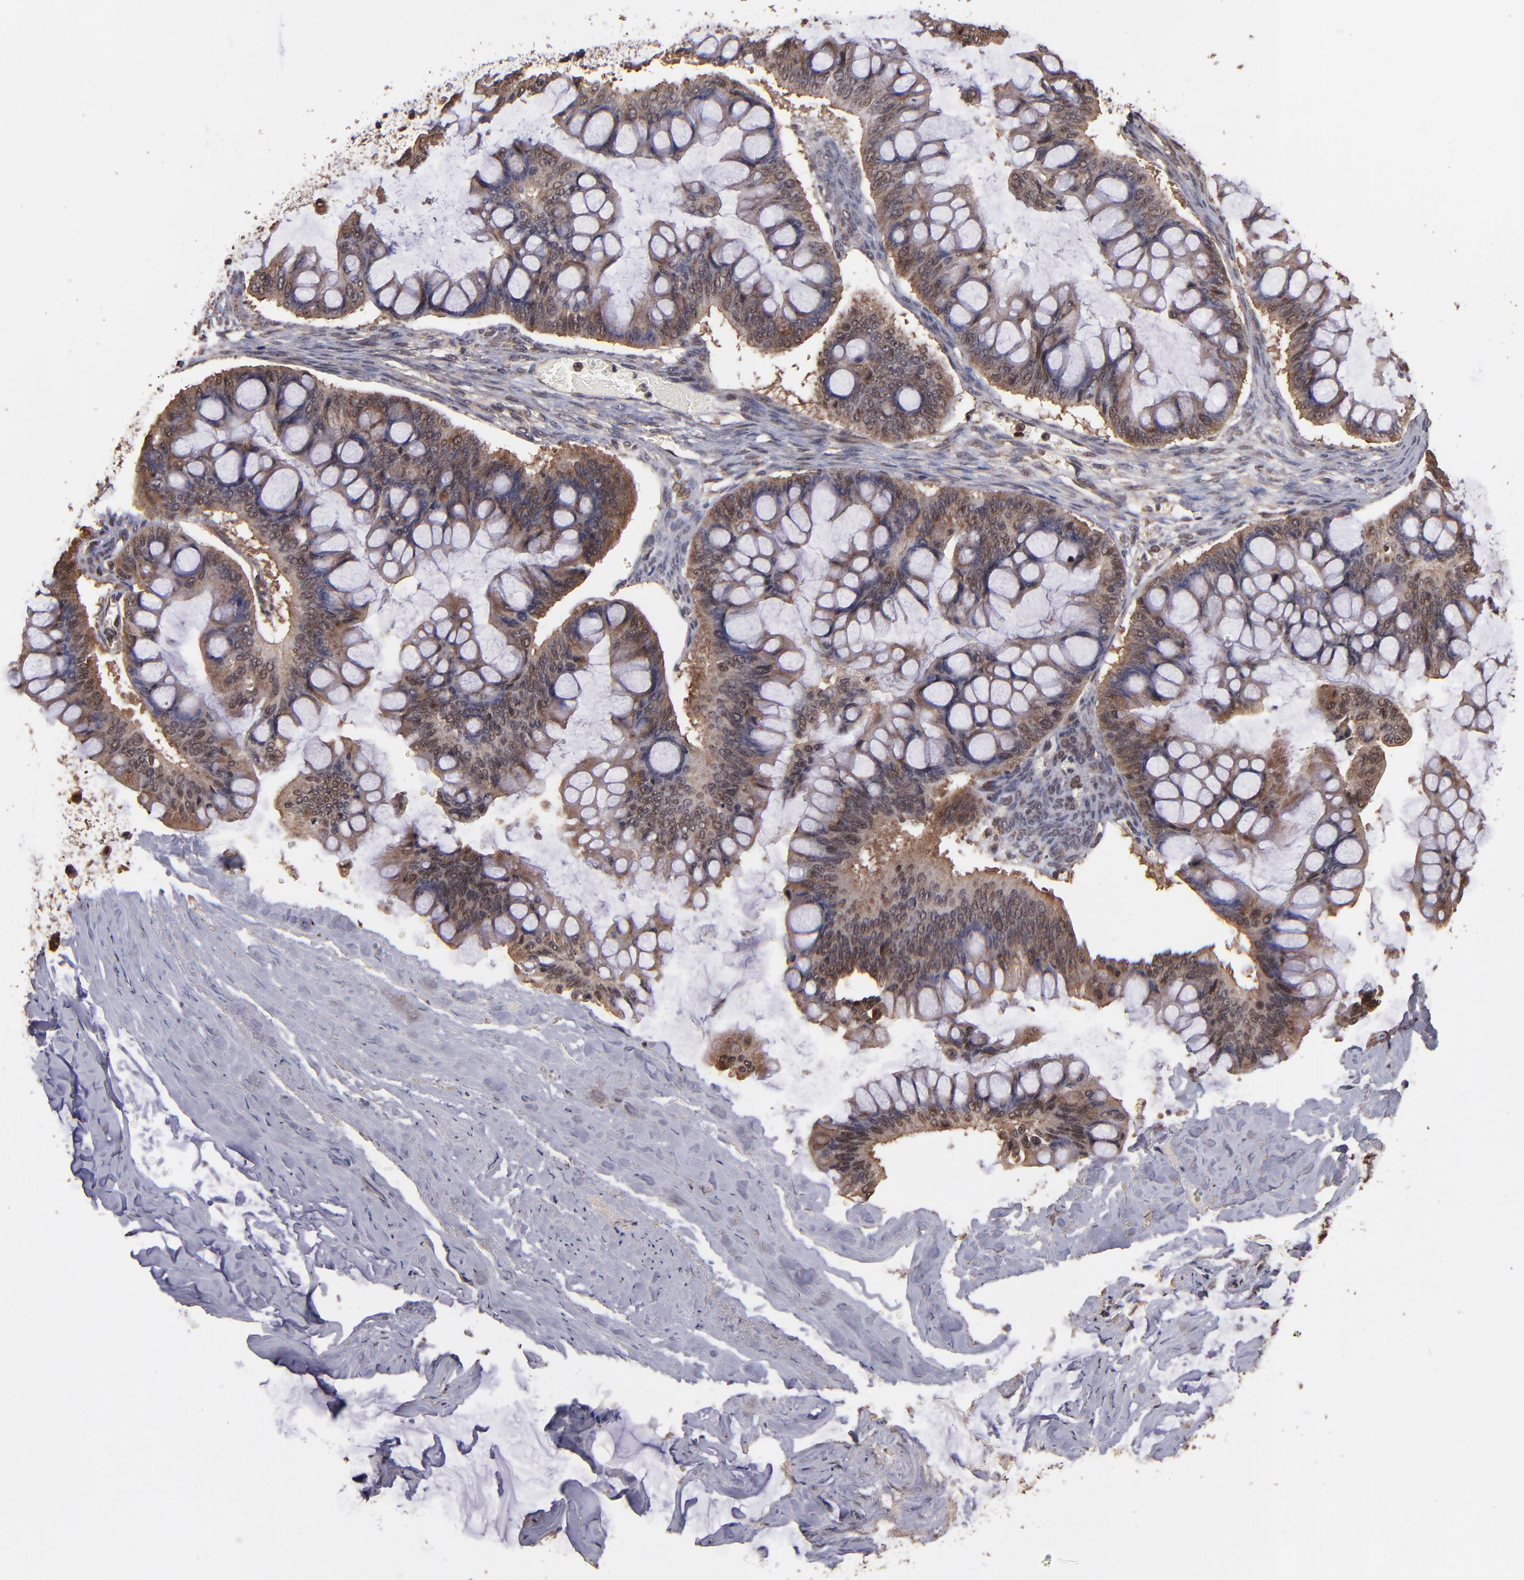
{"staining": {"intensity": "moderate", "quantity": ">75%", "location": "cytoplasmic/membranous"}, "tissue": "ovarian cancer", "cell_type": "Tumor cells", "image_type": "cancer", "snomed": [{"axis": "morphology", "description": "Cystadenocarcinoma, mucinous, NOS"}, {"axis": "topography", "description": "Ovary"}], "caption": "Protein staining displays moderate cytoplasmic/membranous staining in approximately >75% of tumor cells in ovarian cancer (mucinous cystadenocarcinoma).", "gene": "NFE2L2", "patient": {"sex": "female", "age": 73}}